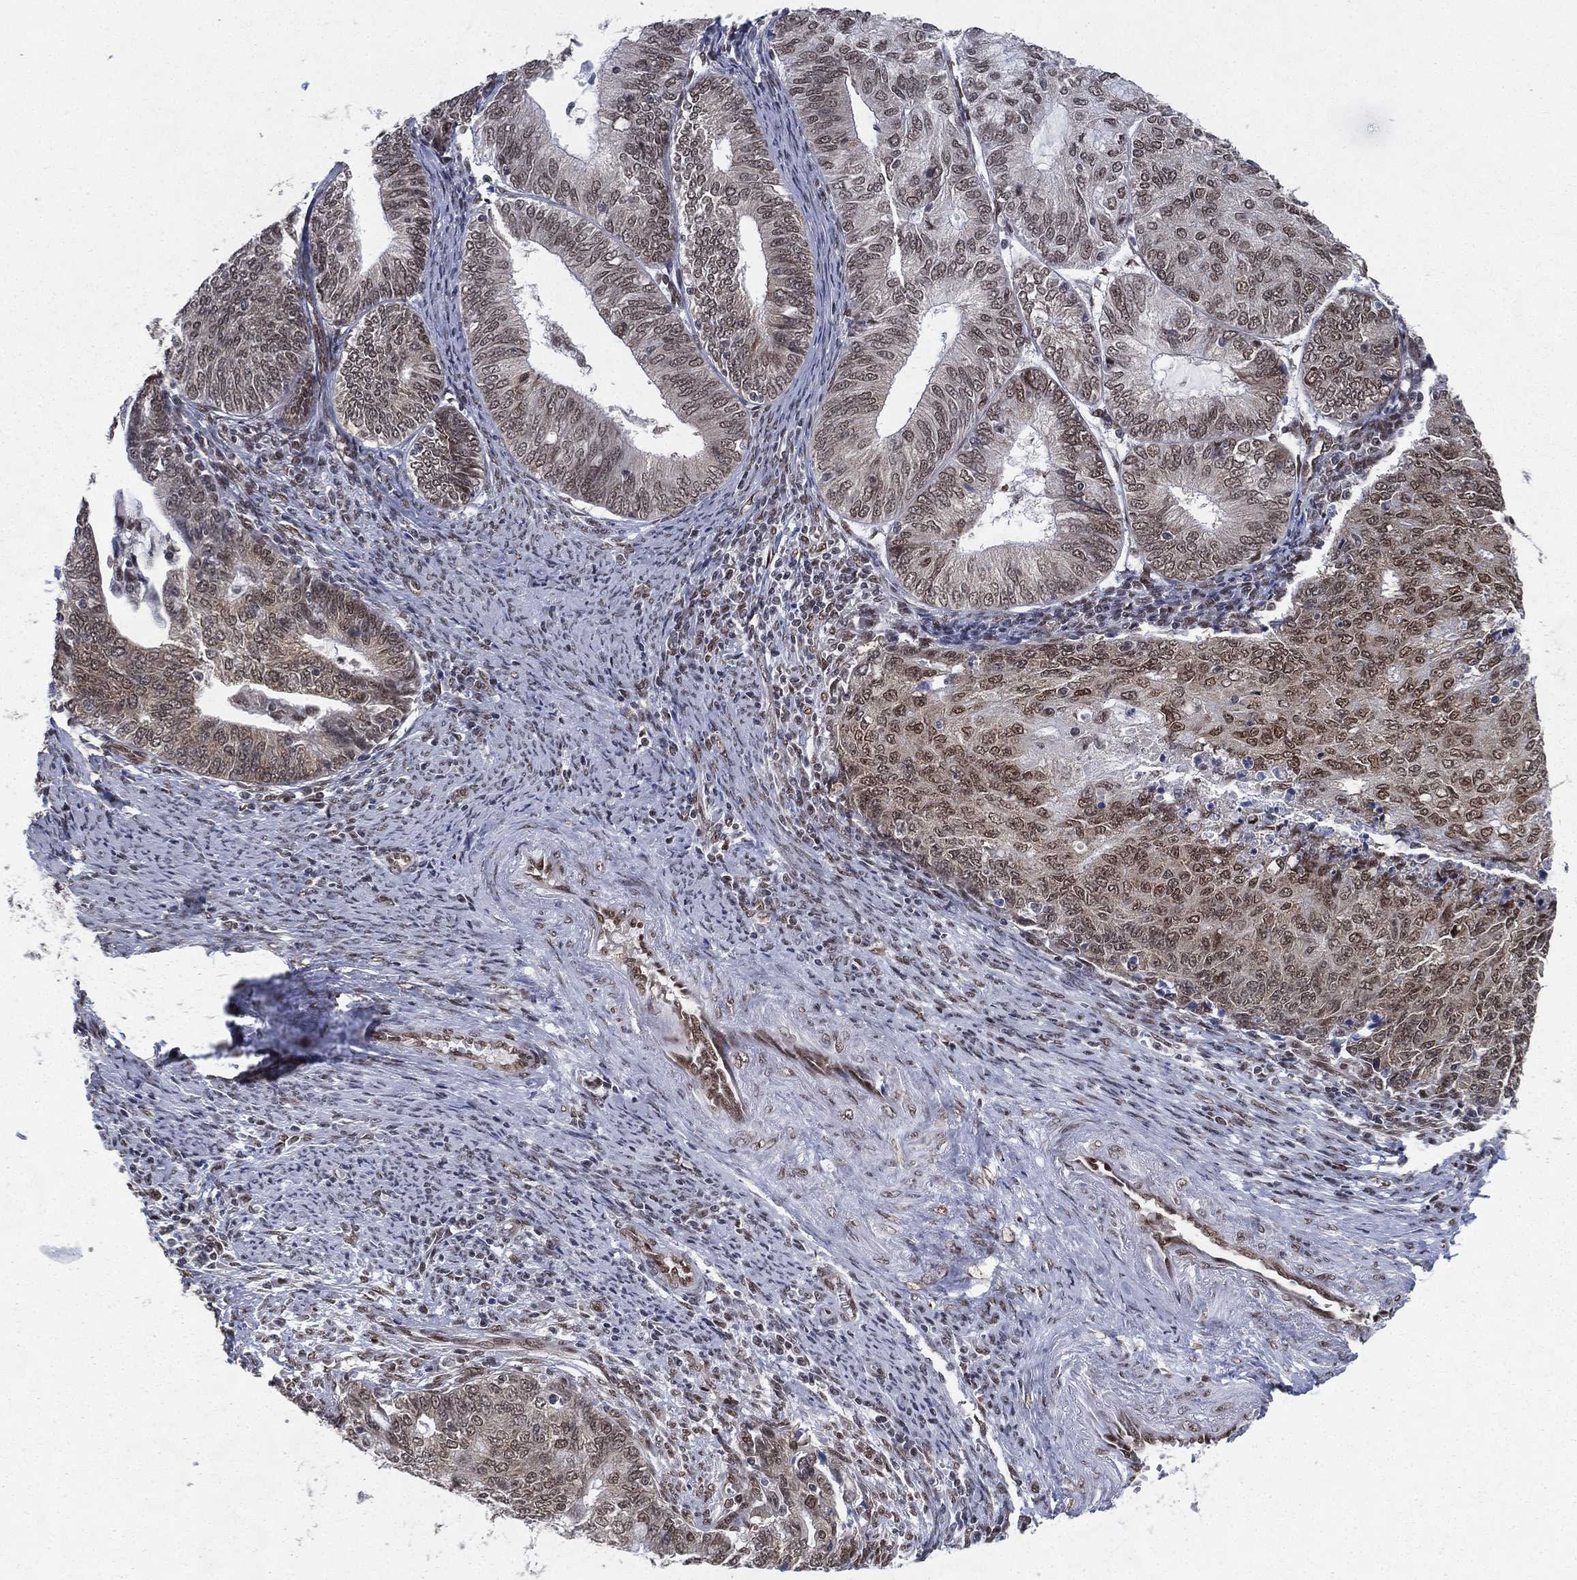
{"staining": {"intensity": "moderate", "quantity": "25%-75%", "location": "nuclear"}, "tissue": "endometrial cancer", "cell_type": "Tumor cells", "image_type": "cancer", "snomed": [{"axis": "morphology", "description": "Adenocarcinoma, NOS"}, {"axis": "topography", "description": "Endometrium"}], "caption": "Immunohistochemistry (IHC) of endometrial adenocarcinoma displays medium levels of moderate nuclear staining in about 25%-75% of tumor cells.", "gene": "FUBP3", "patient": {"sex": "female", "age": 82}}